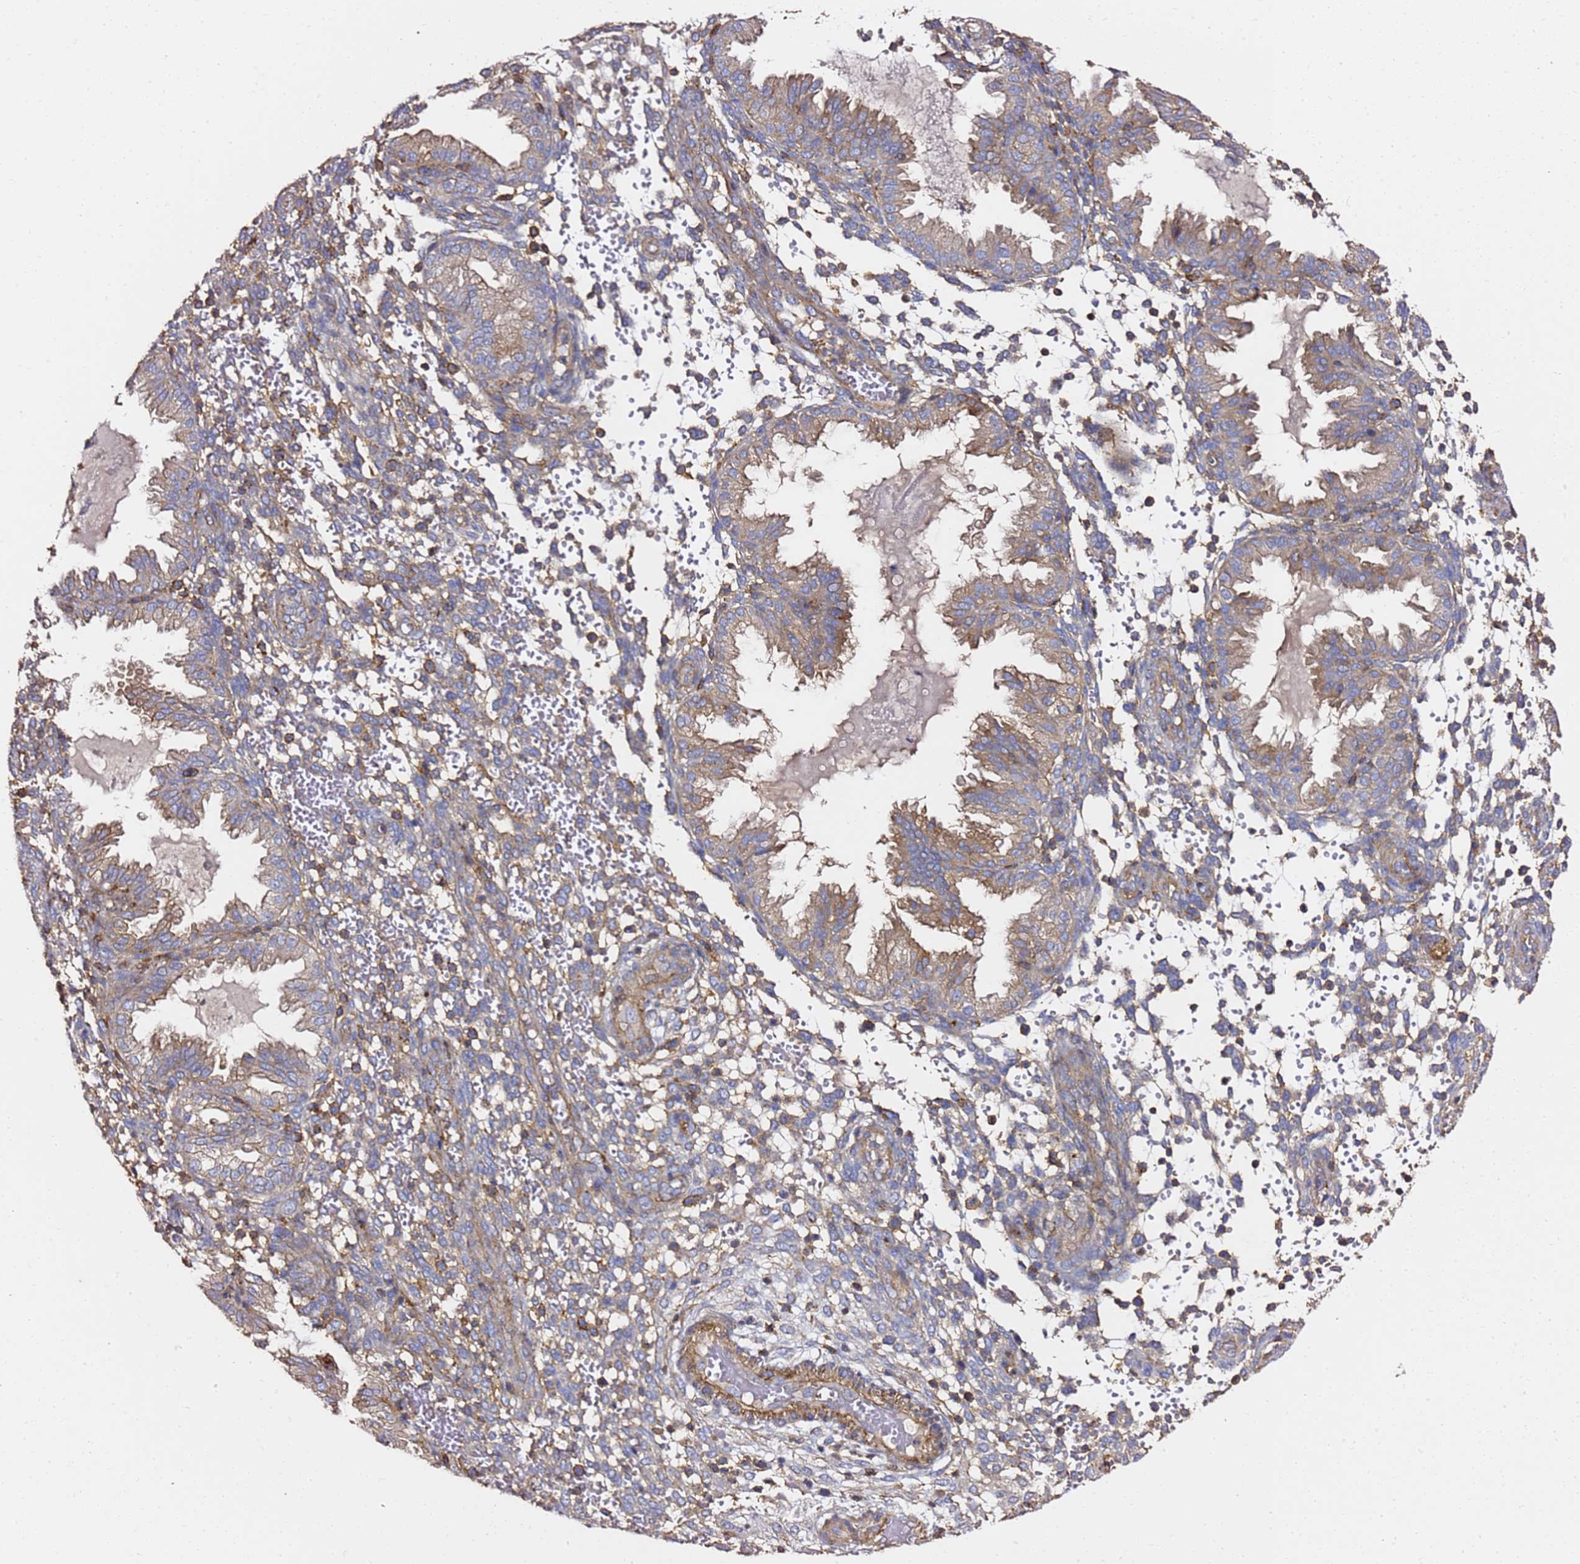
{"staining": {"intensity": "weak", "quantity": "25%-75%", "location": "cytoplasmic/membranous"}, "tissue": "endometrium", "cell_type": "Cells in endometrial stroma", "image_type": "normal", "snomed": [{"axis": "morphology", "description": "Normal tissue, NOS"}, {"axis": "topography", "description": "Endometrium"}], "caption": "Immunohistochemical staining of unremarkable endometrium shows weak cytoplasmic/membranous protein positivity in approximately 25%-75% of cells in endometrial stroma.", "gene": "ZFP36L2", "patient": {"sex": "female", "age": 33}}